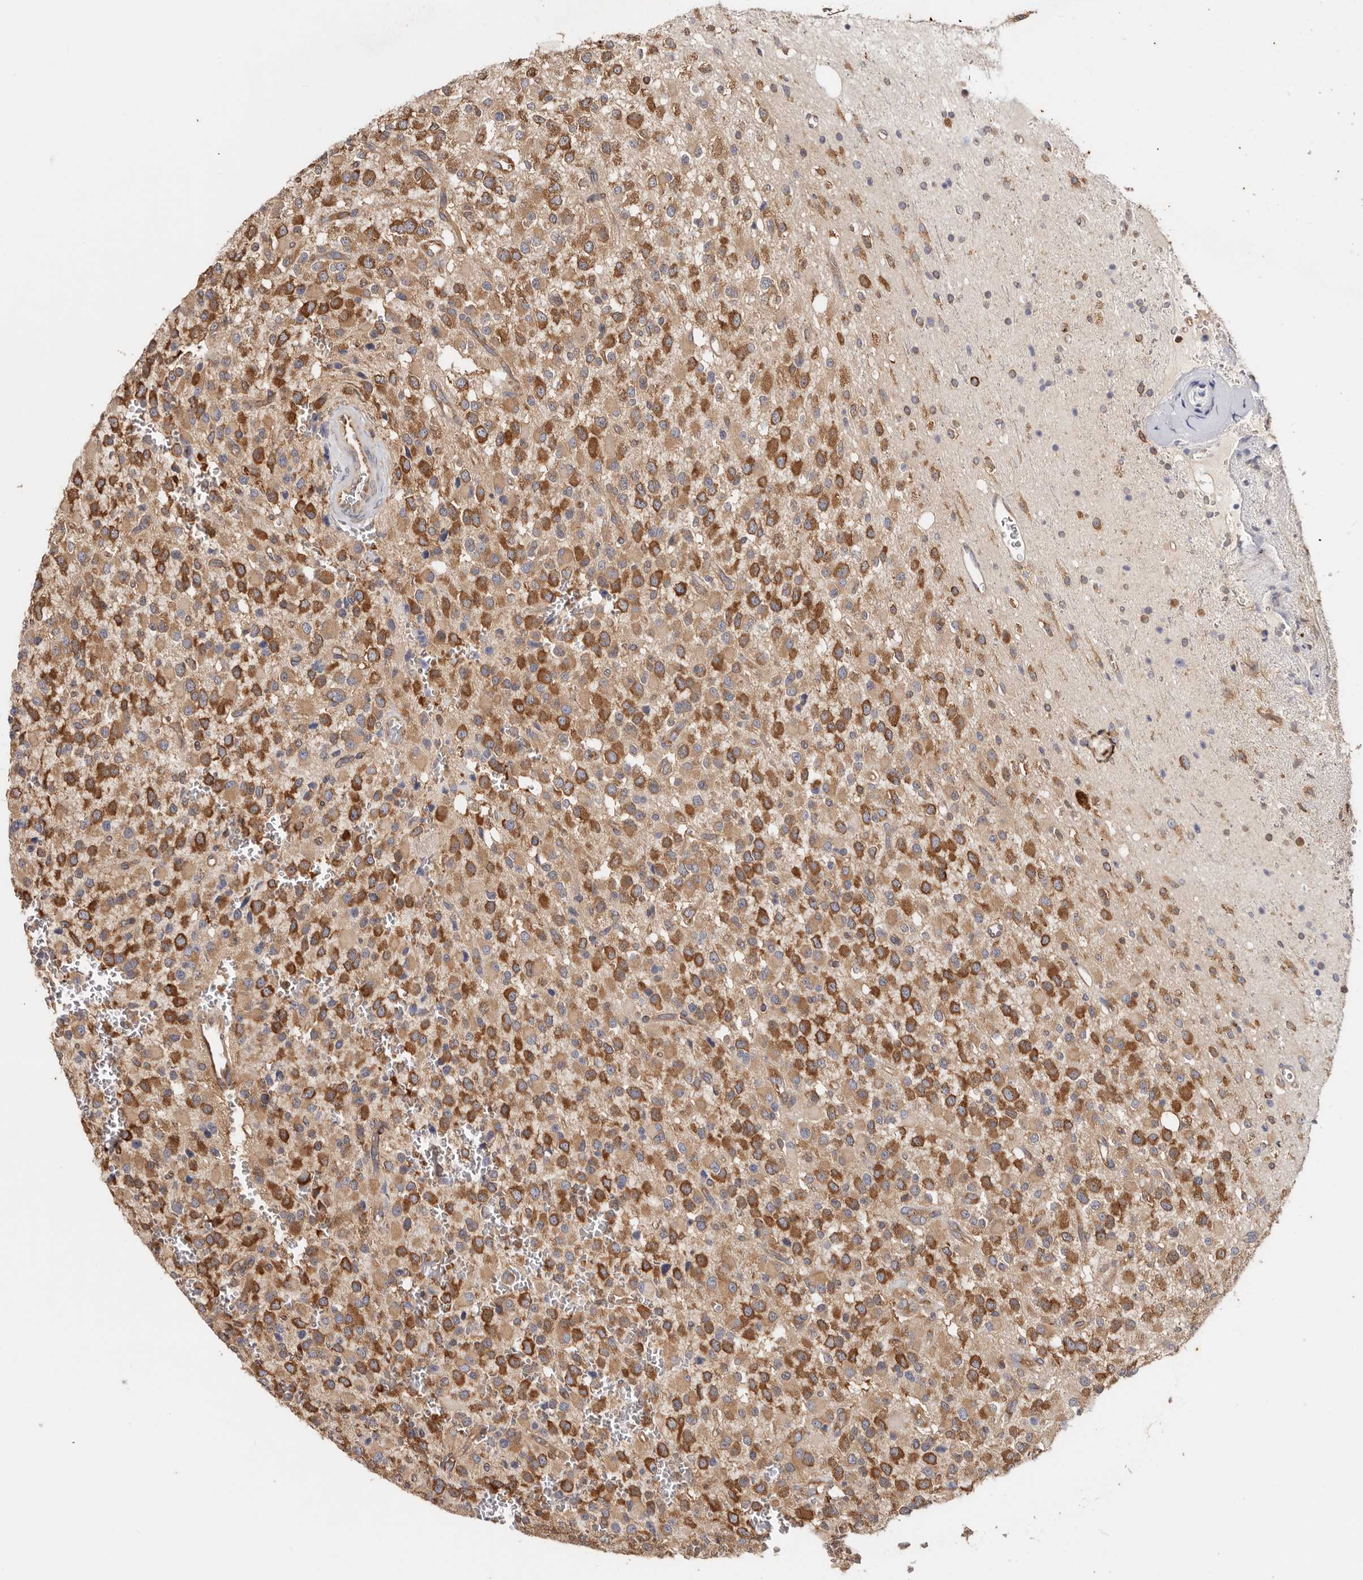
{"staining": {"intensity": "strong", "quantity": ">75%", "location": "cytoplasmic/membranous"}, "tissue": "glioma", "cell_type": "Tumor cells", "image_type": "cancer", "snomed": [{"axis": "morphology", "description": "Glioma, malignant, High grade"}, {"axis": "topography", "description": "Brain"}], "caption": "This micrograph shows glioma stained with IHC to label a protein in brown. The cytoplasmic/membranous of tumor cells show strong positivity for the protein. Nuclei are counter-stained blue.", "gene": "EPRS1", "patient": {"sex": "male", "age": 34}}